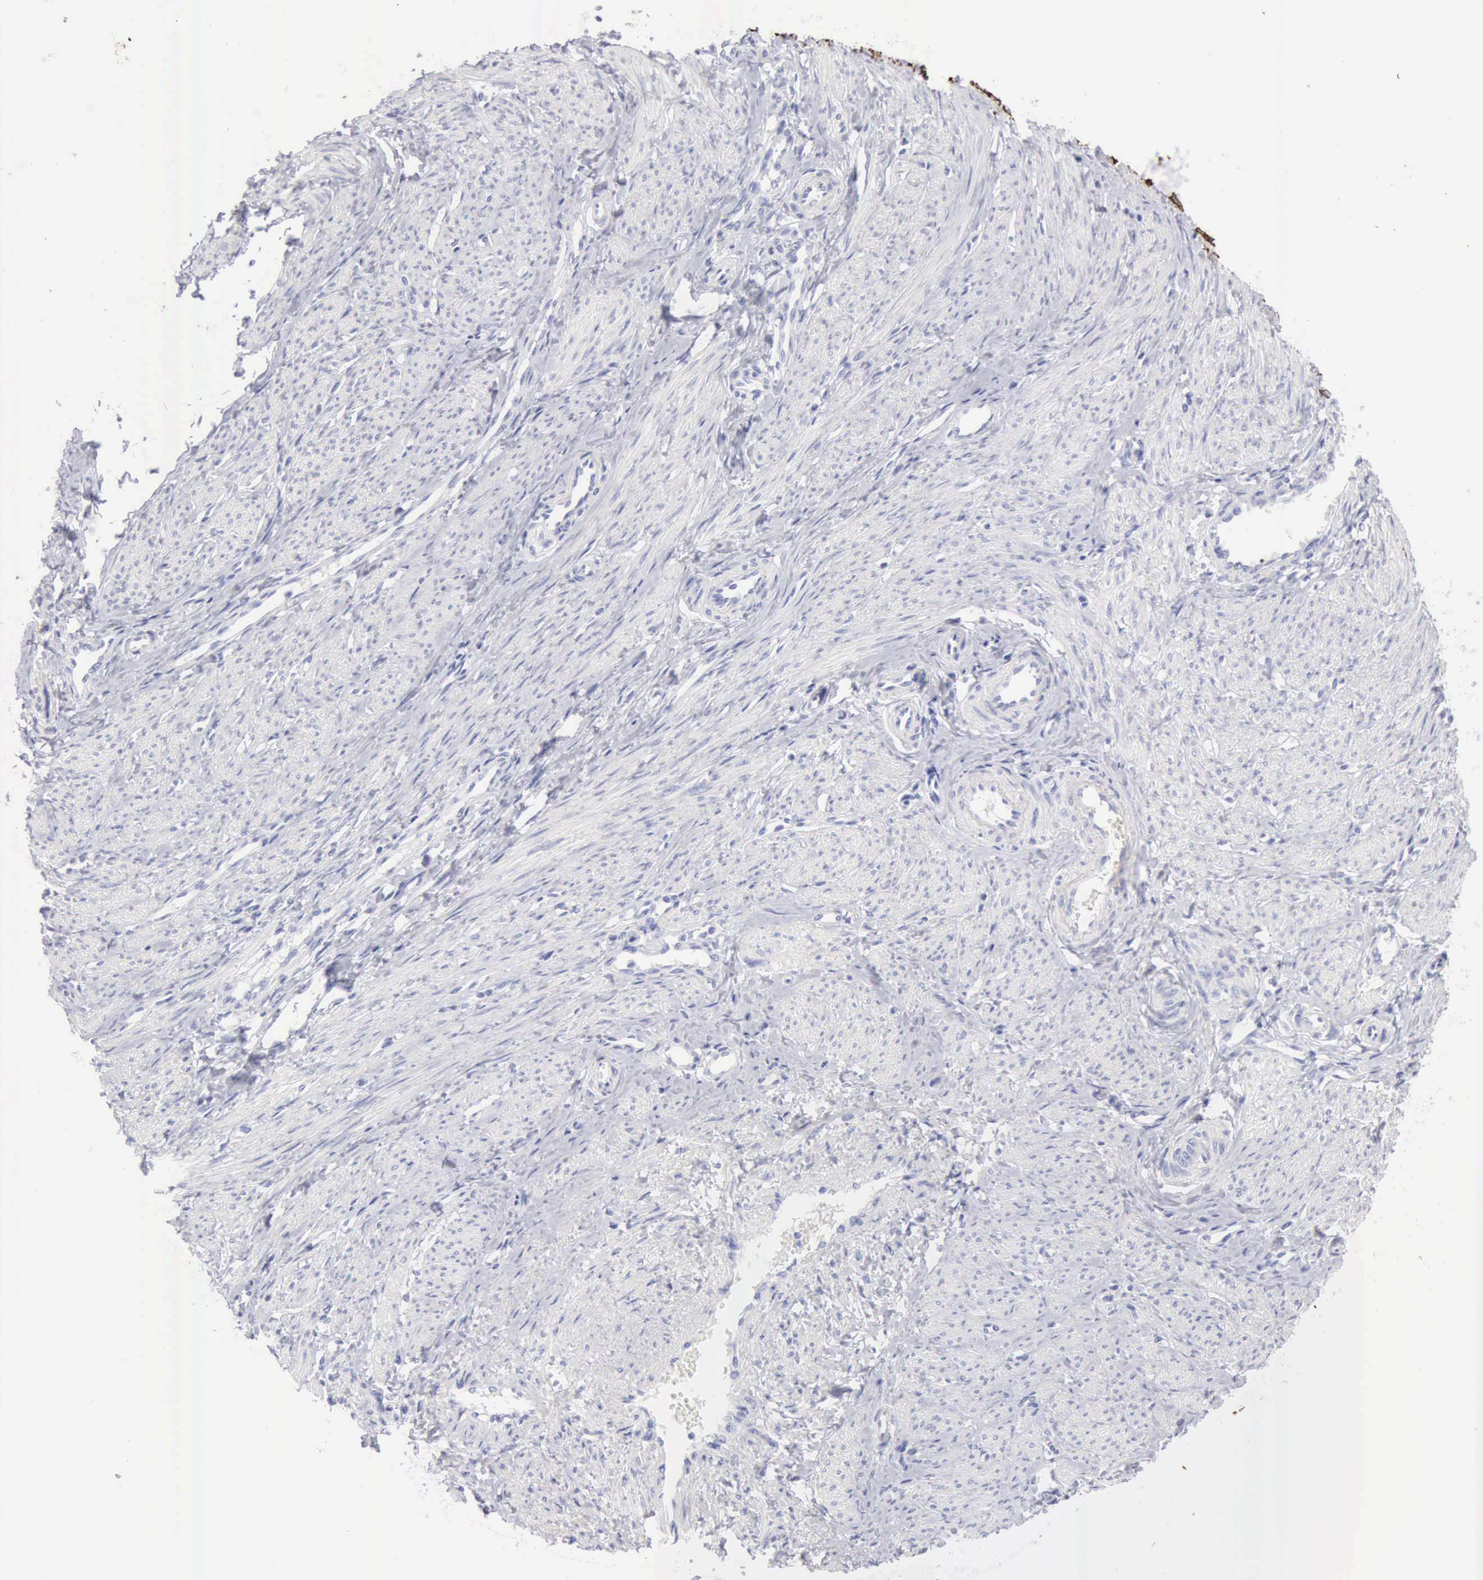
{"staining": {"intensity": "negative", "quantity": "none", "location": "none"}, "tissue": "smooth muscle", "cell_type": "Smooth muscle cells", "image_type": "normal", "snomed": [{"axis": "morphology", "description": "Normal tissue, NOS"}, {"axis": "topography", "description": "Smooth muscle"}, {"axis": "topography", "description": "Uterus"}], "caption": "Immunohistochemical staining of unremarkable human smooth muscle displays no significant positivity in smooth muscle cells.", "gene": "KRT10", "patient": {"sex": "female", "age": 39}}